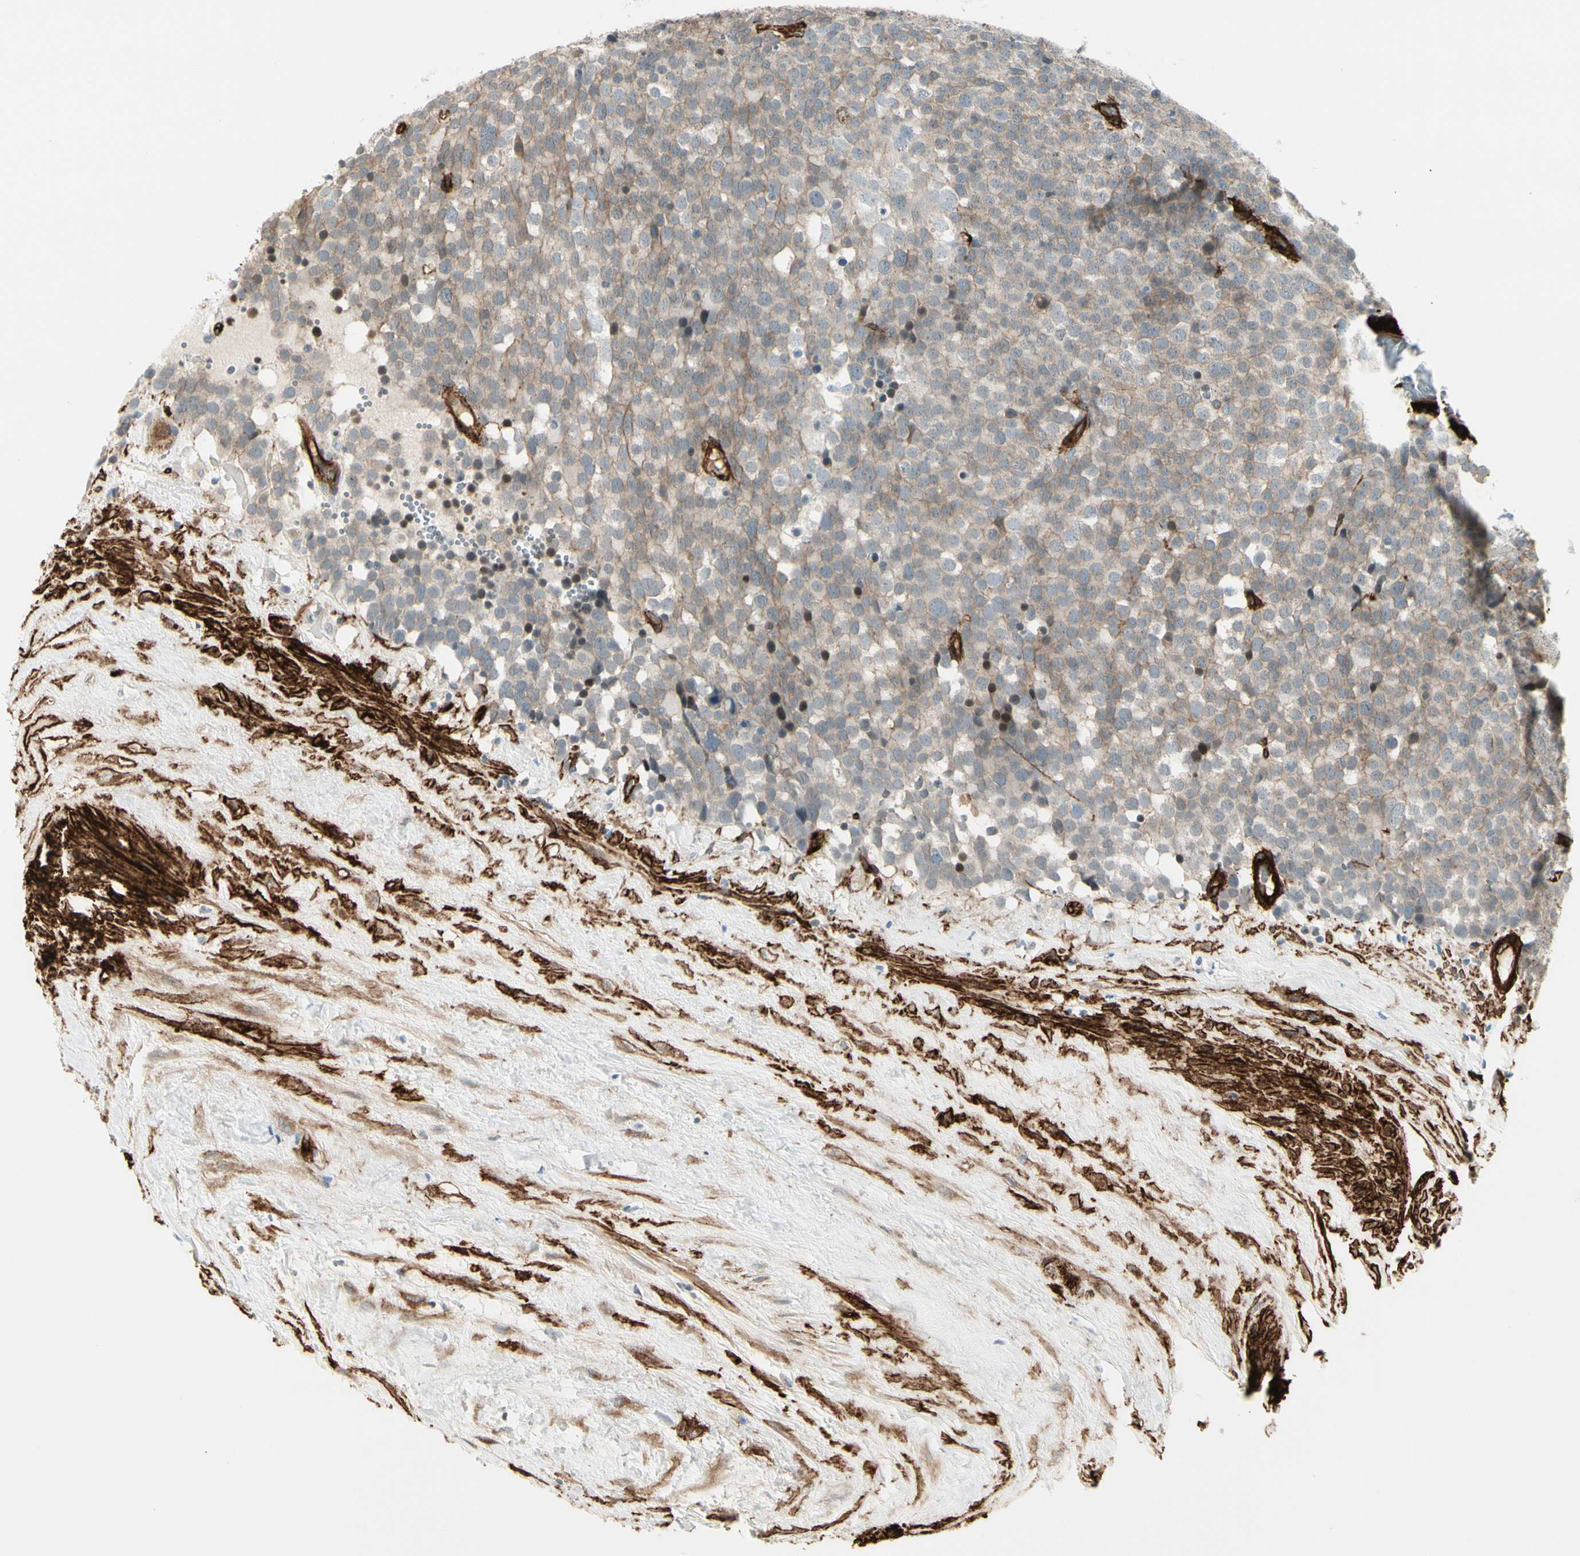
{"staining": {"intensity": "weak", "quantity": "25%-75%", "location": "cytoplasmic/membranous"}, "tissue": "testis cancer", "cell_type": "Tumor cells", "image_type": "cancer", "snomed": [{"axis": "morphology", "description": "Seminoma, NOS"}, {"axis": "topography", "description": "Testis"}], "caption": "Immunohistochemistry (IHC) image of neoplastic tissue: seminoma (testis) stained using IHC reveals low levels of weak protein expression localized specifically in the cytoplasmic/membranous of tumor cells, appearing as a cytoplasmic/membranous brown color.", "gene": "MCAM", "patient": {"sex": "male", "age": 71}}